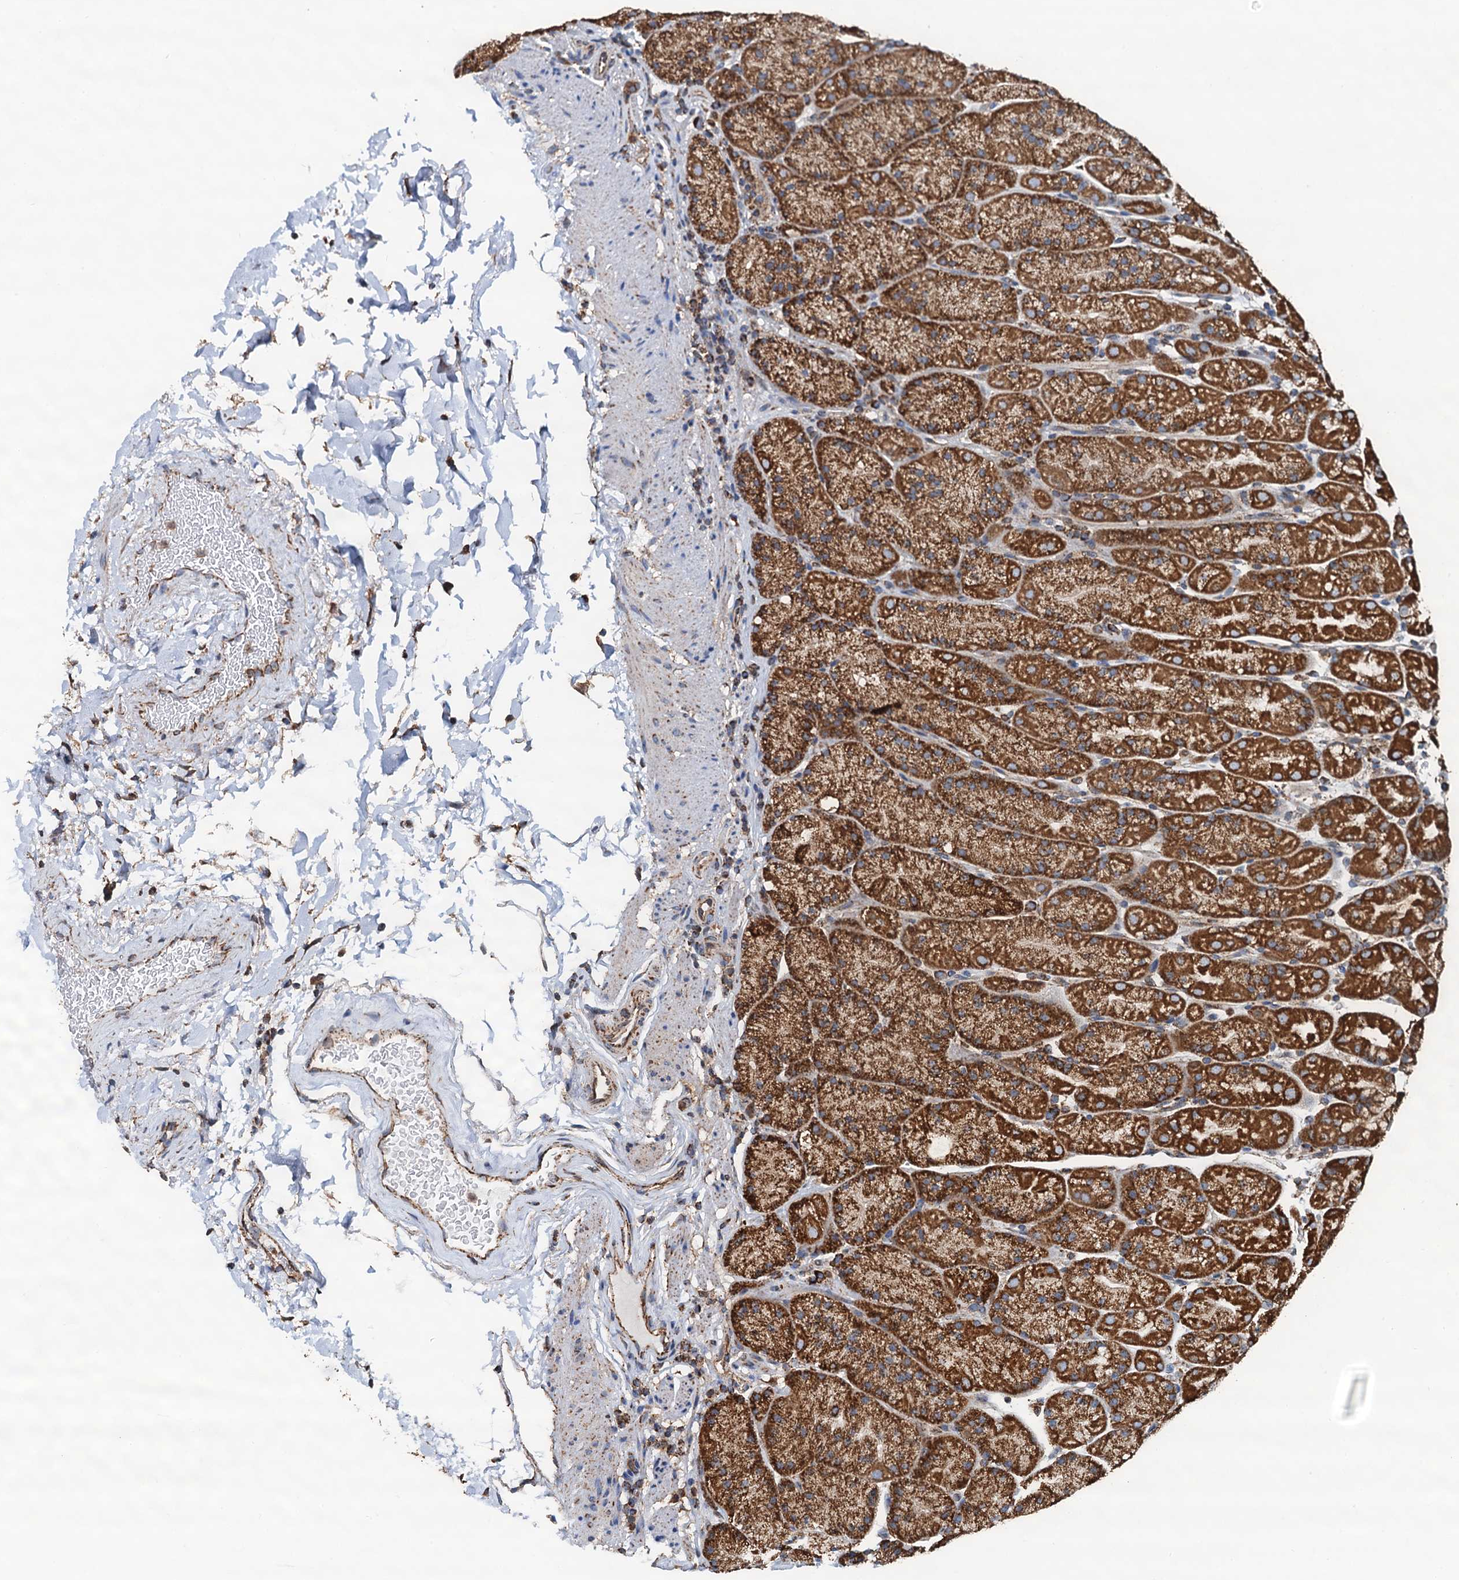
{"staining": {"intensity": "strong", "quantity": ">75%", "location": "cytoplasmic/membranous"}, "tissue": "stomach", "cell_type": "Glandular cells", "image_type": "normal", "snomed": [{"axis": "morphology", "description": "Normal tissue, NOS"}, {"axis": "topography", "description": "Stomach, upper"}, {"axis": "topography", "description": "Stomach, lower"}], "caption": "Glandular cells display high levels of strong cytoplasmic/membranous staining in approximately >75% of cells in benign human stomach.", "gene": "AAGAB", "patient": {"sex": "male", "age": 67}}